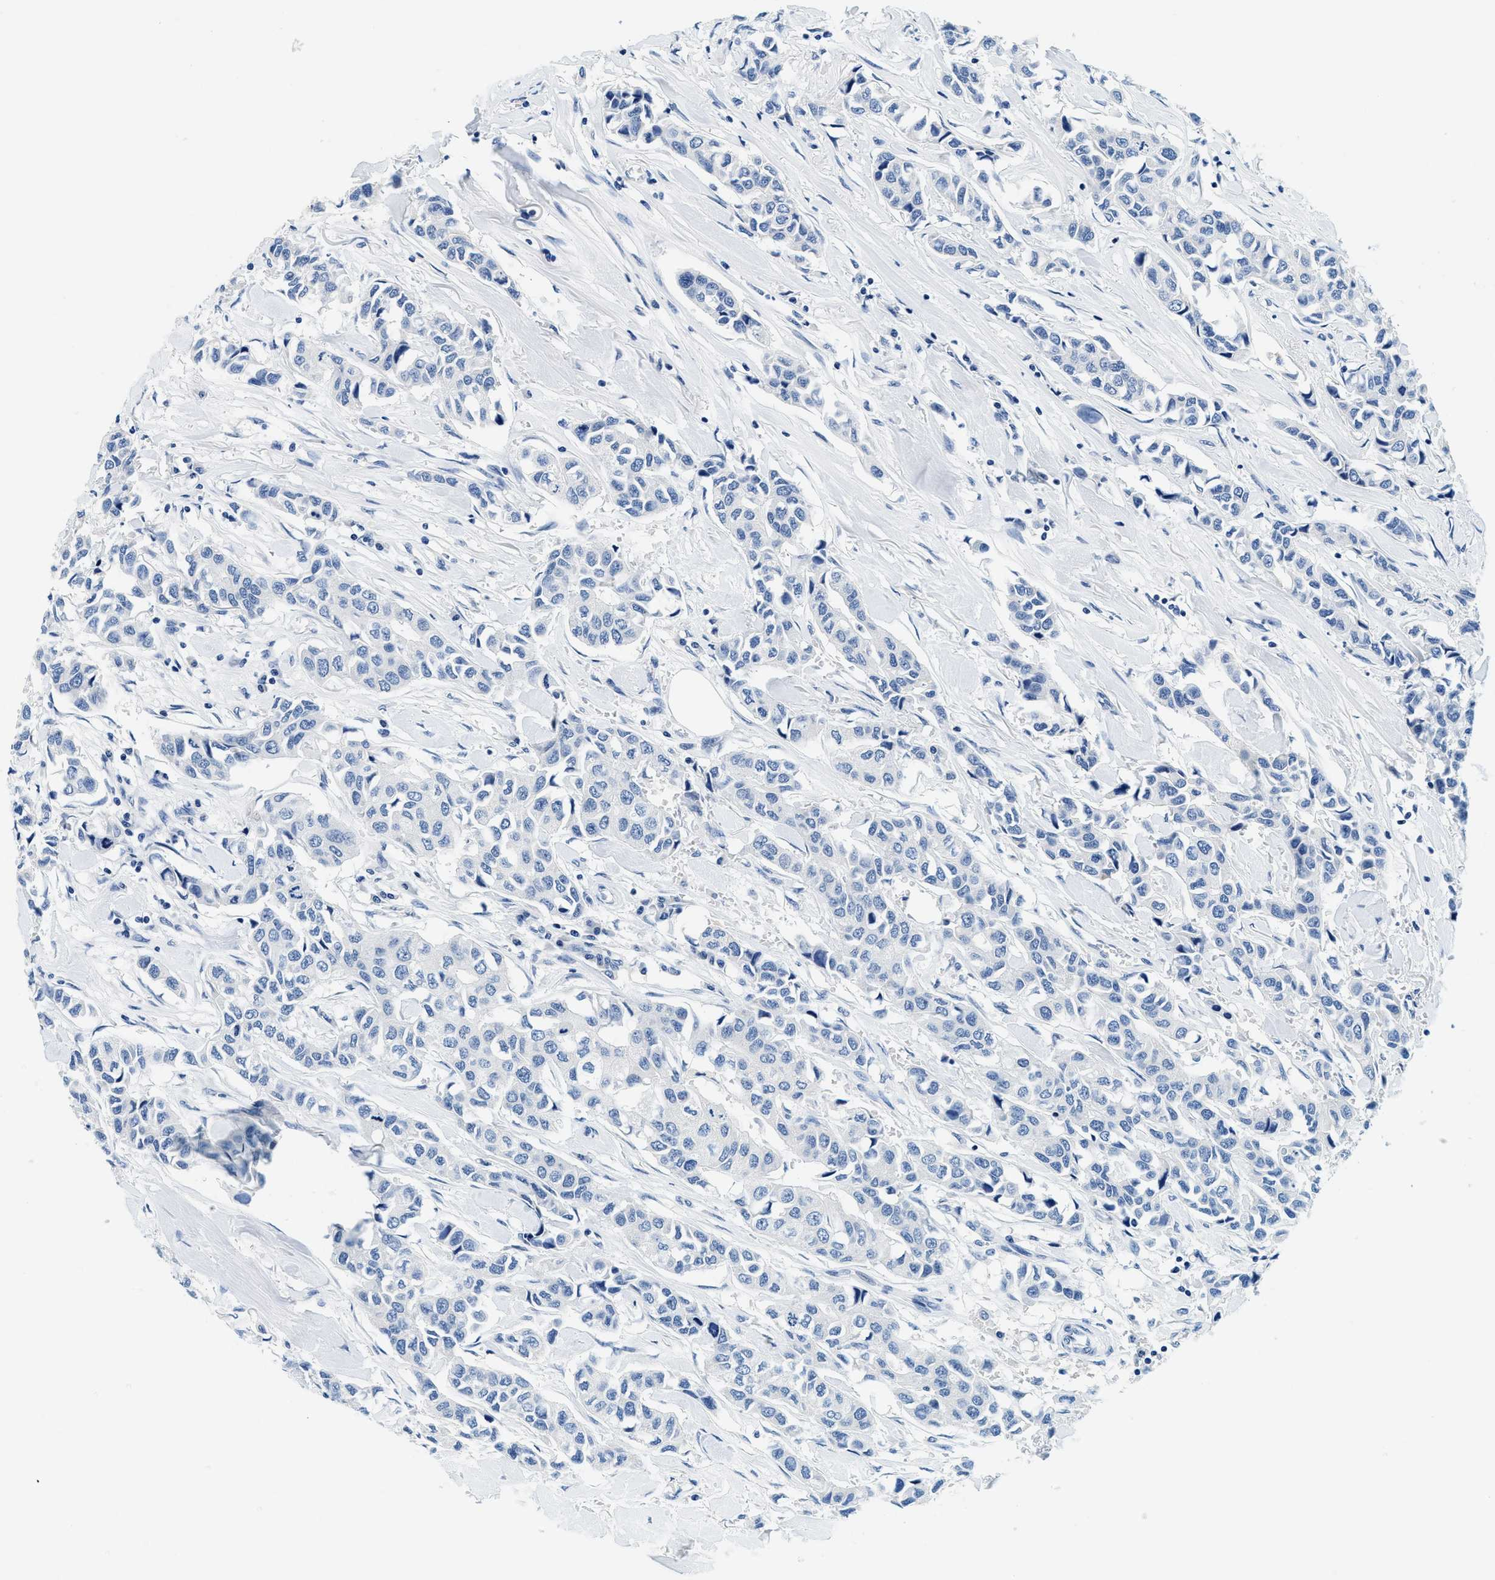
{"staining": {"intensity": "negative", "quantity": "none", "location": "none"}, "tissue": "breast cancer", "cell_type": "Tumor cells", "image_type": "cancer", "snomed": [{"axis": "morphology", "description": "Duct carcinoma"}, {"axis": "topography", "description": "Breast"}], "caption": "DAB (3,3'-diaminobenzidine) immunohistochemical staining of human breast invasive ductal carcinoma shows no significant expression in tumor cells.", "gene": "GSTM3", "patient": {"sex": "female", "age": 80}}